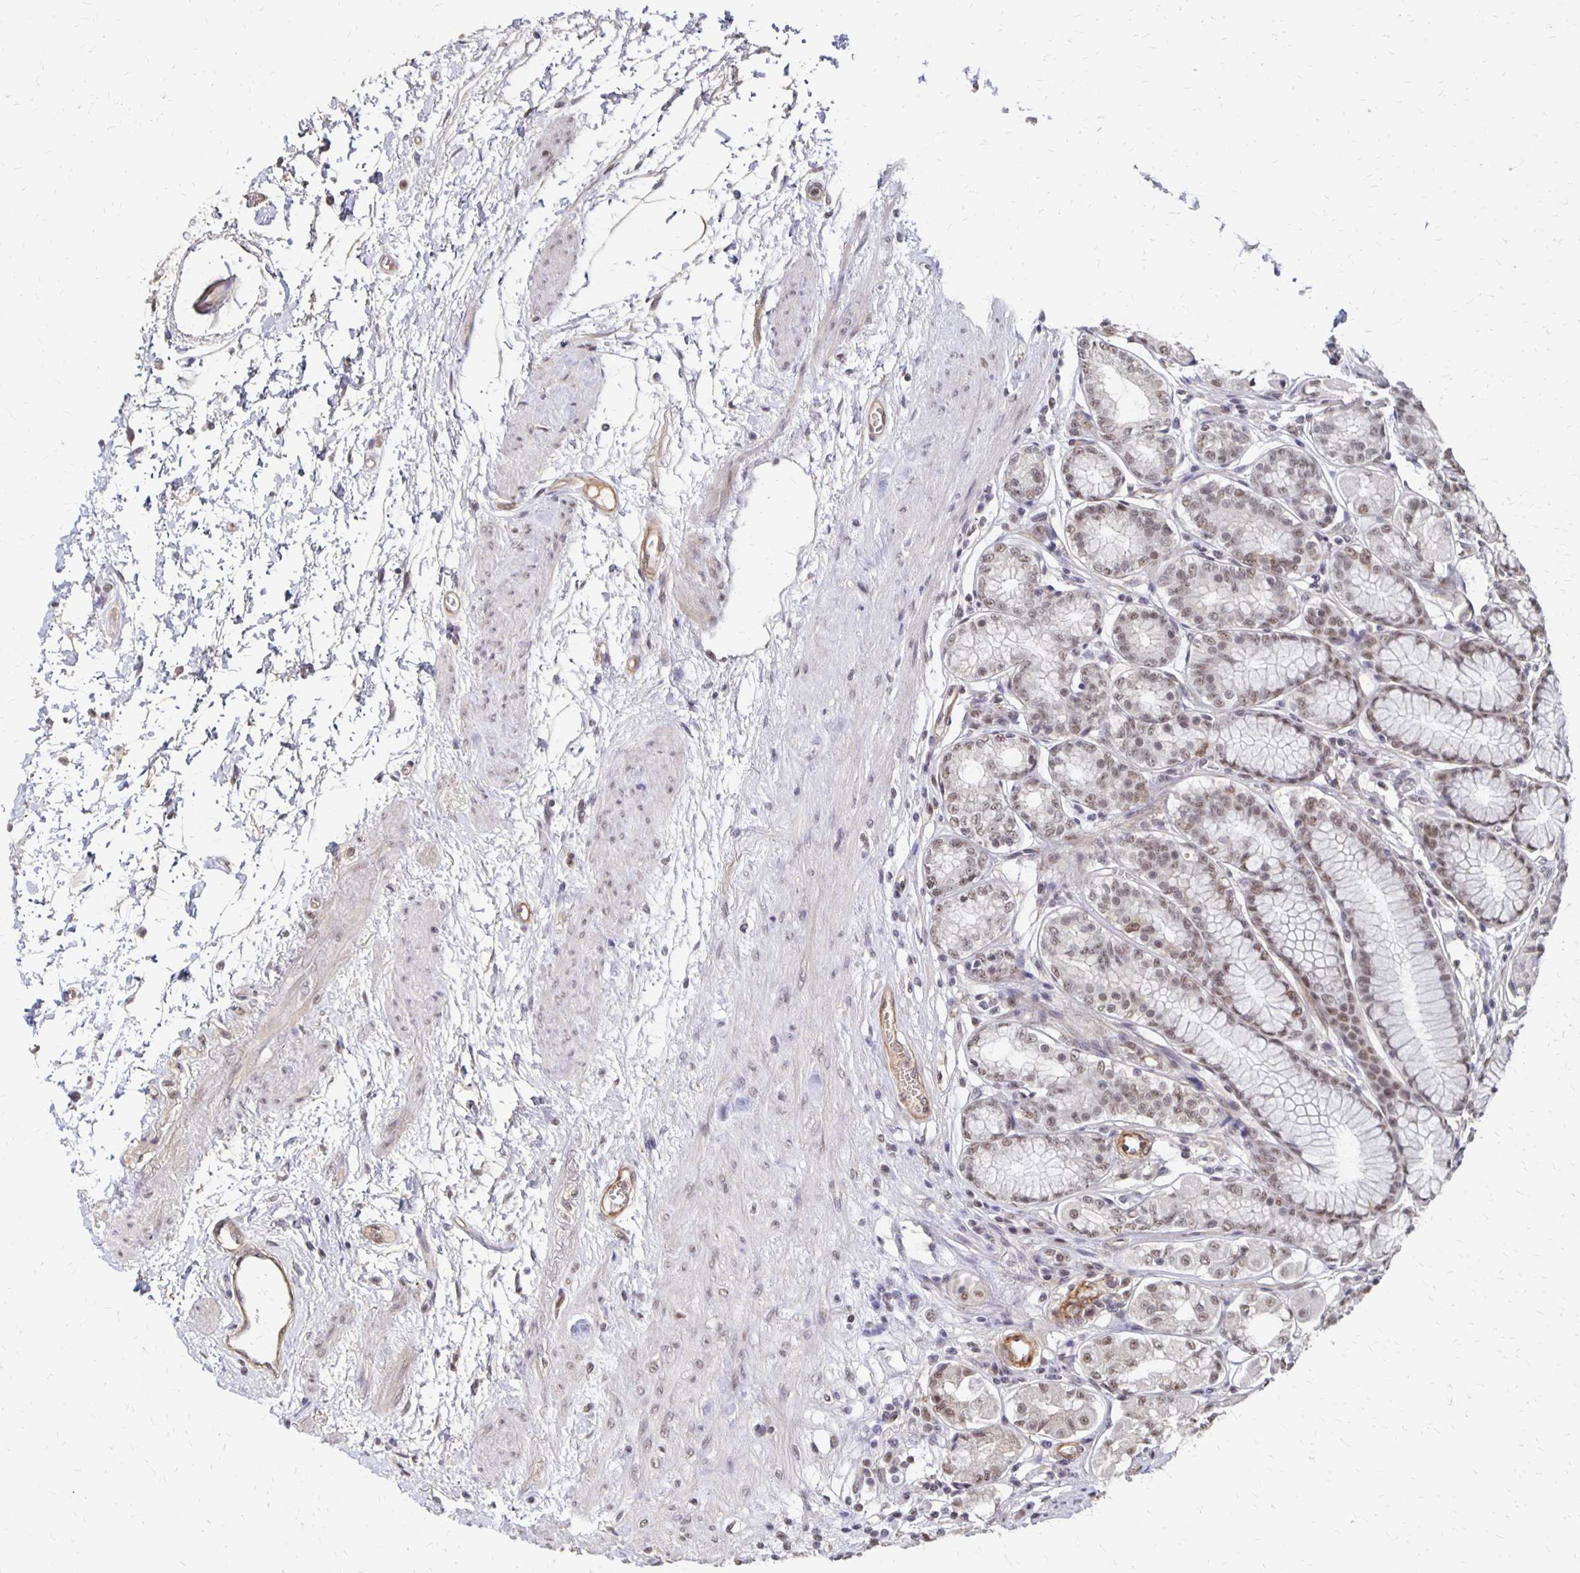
{"staining": {"intensity": "moderate", "quantity": "25%-75%", "location": "nuclear"}, "tissue": "stomach", "cell_type": "Glandular cells", "image_type": "normal", "snomed": [{"axis": "morphology", "description": "Normal tissue, NOS"}, {"axis": "topography", "description": "Stomach"}, {"axis": "topography", "description": "Stomach, lower"}], "caption": "Unremarkable stomach was stained to show a protein in brown. There is medium levels of moderate nuclear positivity in about 25%-75% of glandular cells.", "gene": "CLASRP", "patient": {"sex": "male", "age": 76}}